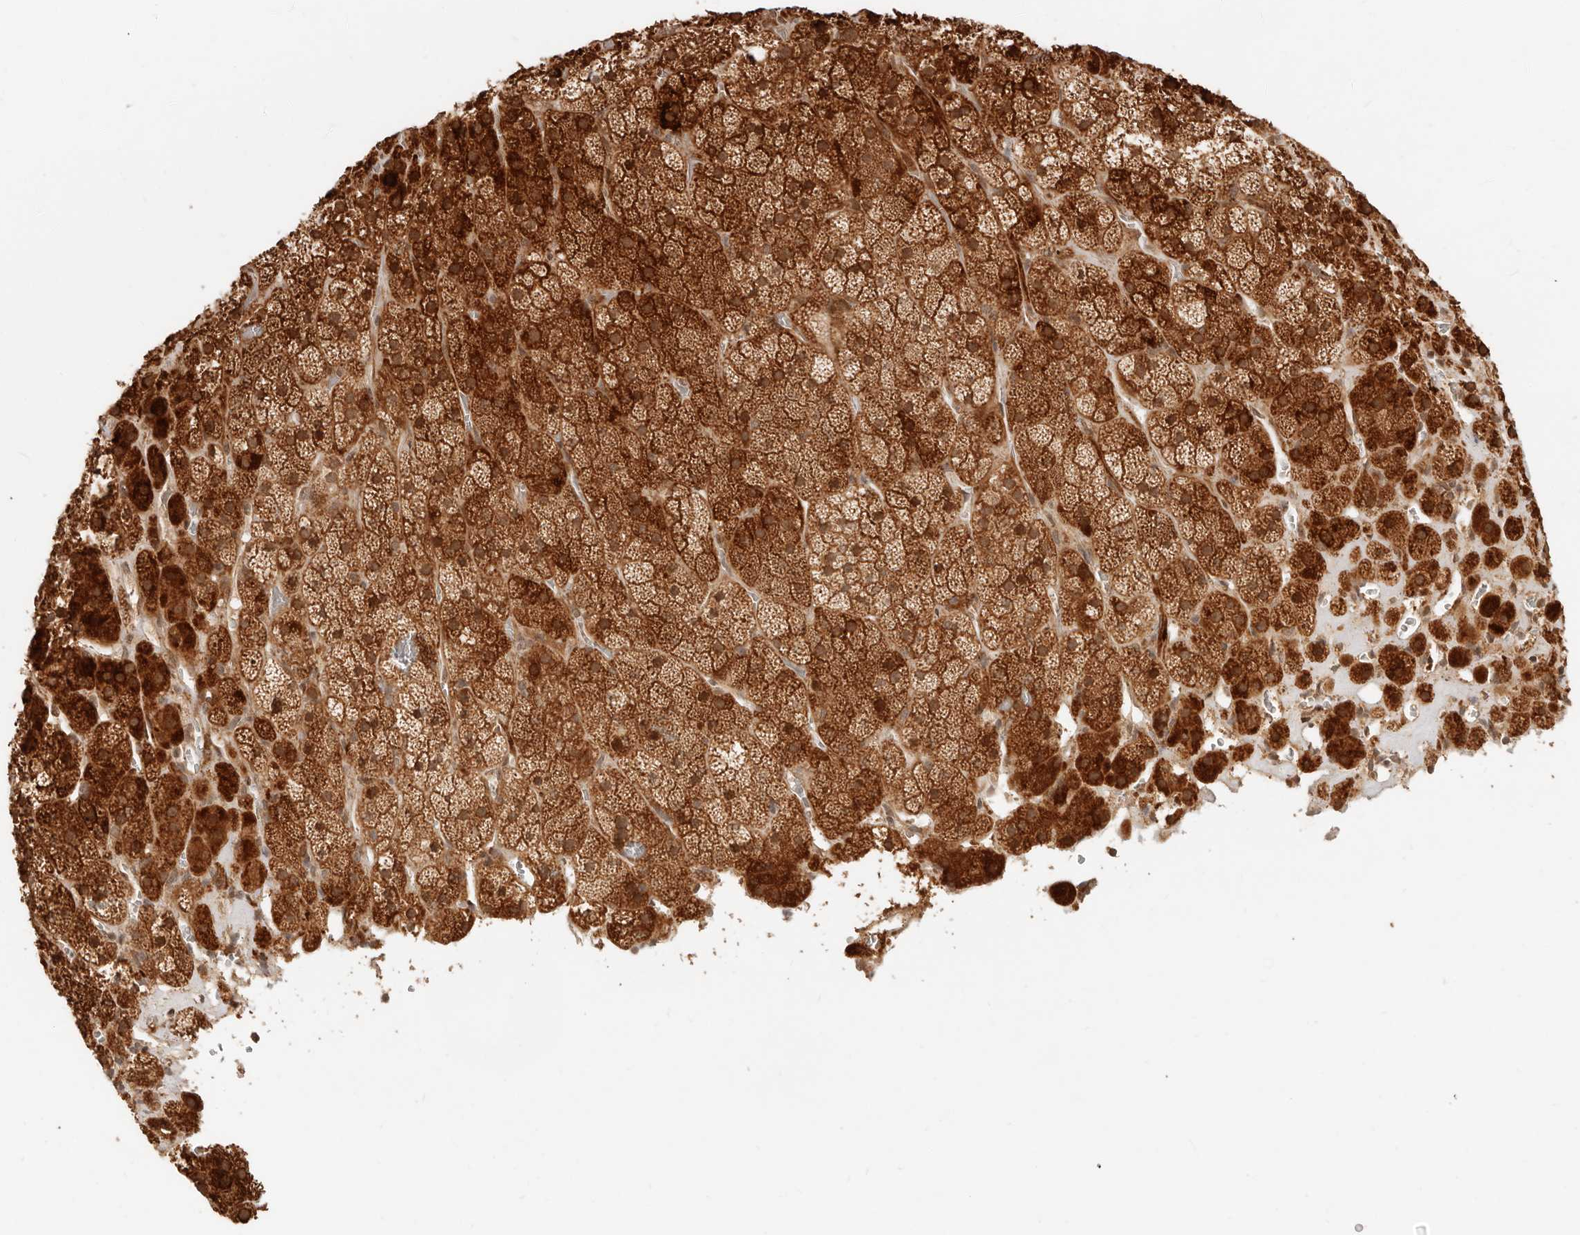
{"staining": {"intensity": "strong", "quantity": ">75%", "location": "cytoplasmic/membranous"}, "tissue": "adrenal gland", "cell_type": "Glandular cells", "image_type": "normal", "snomed": [{"axis": "morphology", "description": "Normal tissue, NOS"}, {"axis": "topography", "description": "Adrenal gland"}], "caption": "High-magnification brightfield microscopy of unremarkable adrenal gland stained with DAB (3,3'-diaminobenzidine) (brown) and counterstained with hematoxylin (blue). glandular cells exhibit strong cytoplasmic/membranous expression is identified in about>75% of cells.", "gene": "BAALC", "patient": {"sex": "male", "age": 57}}